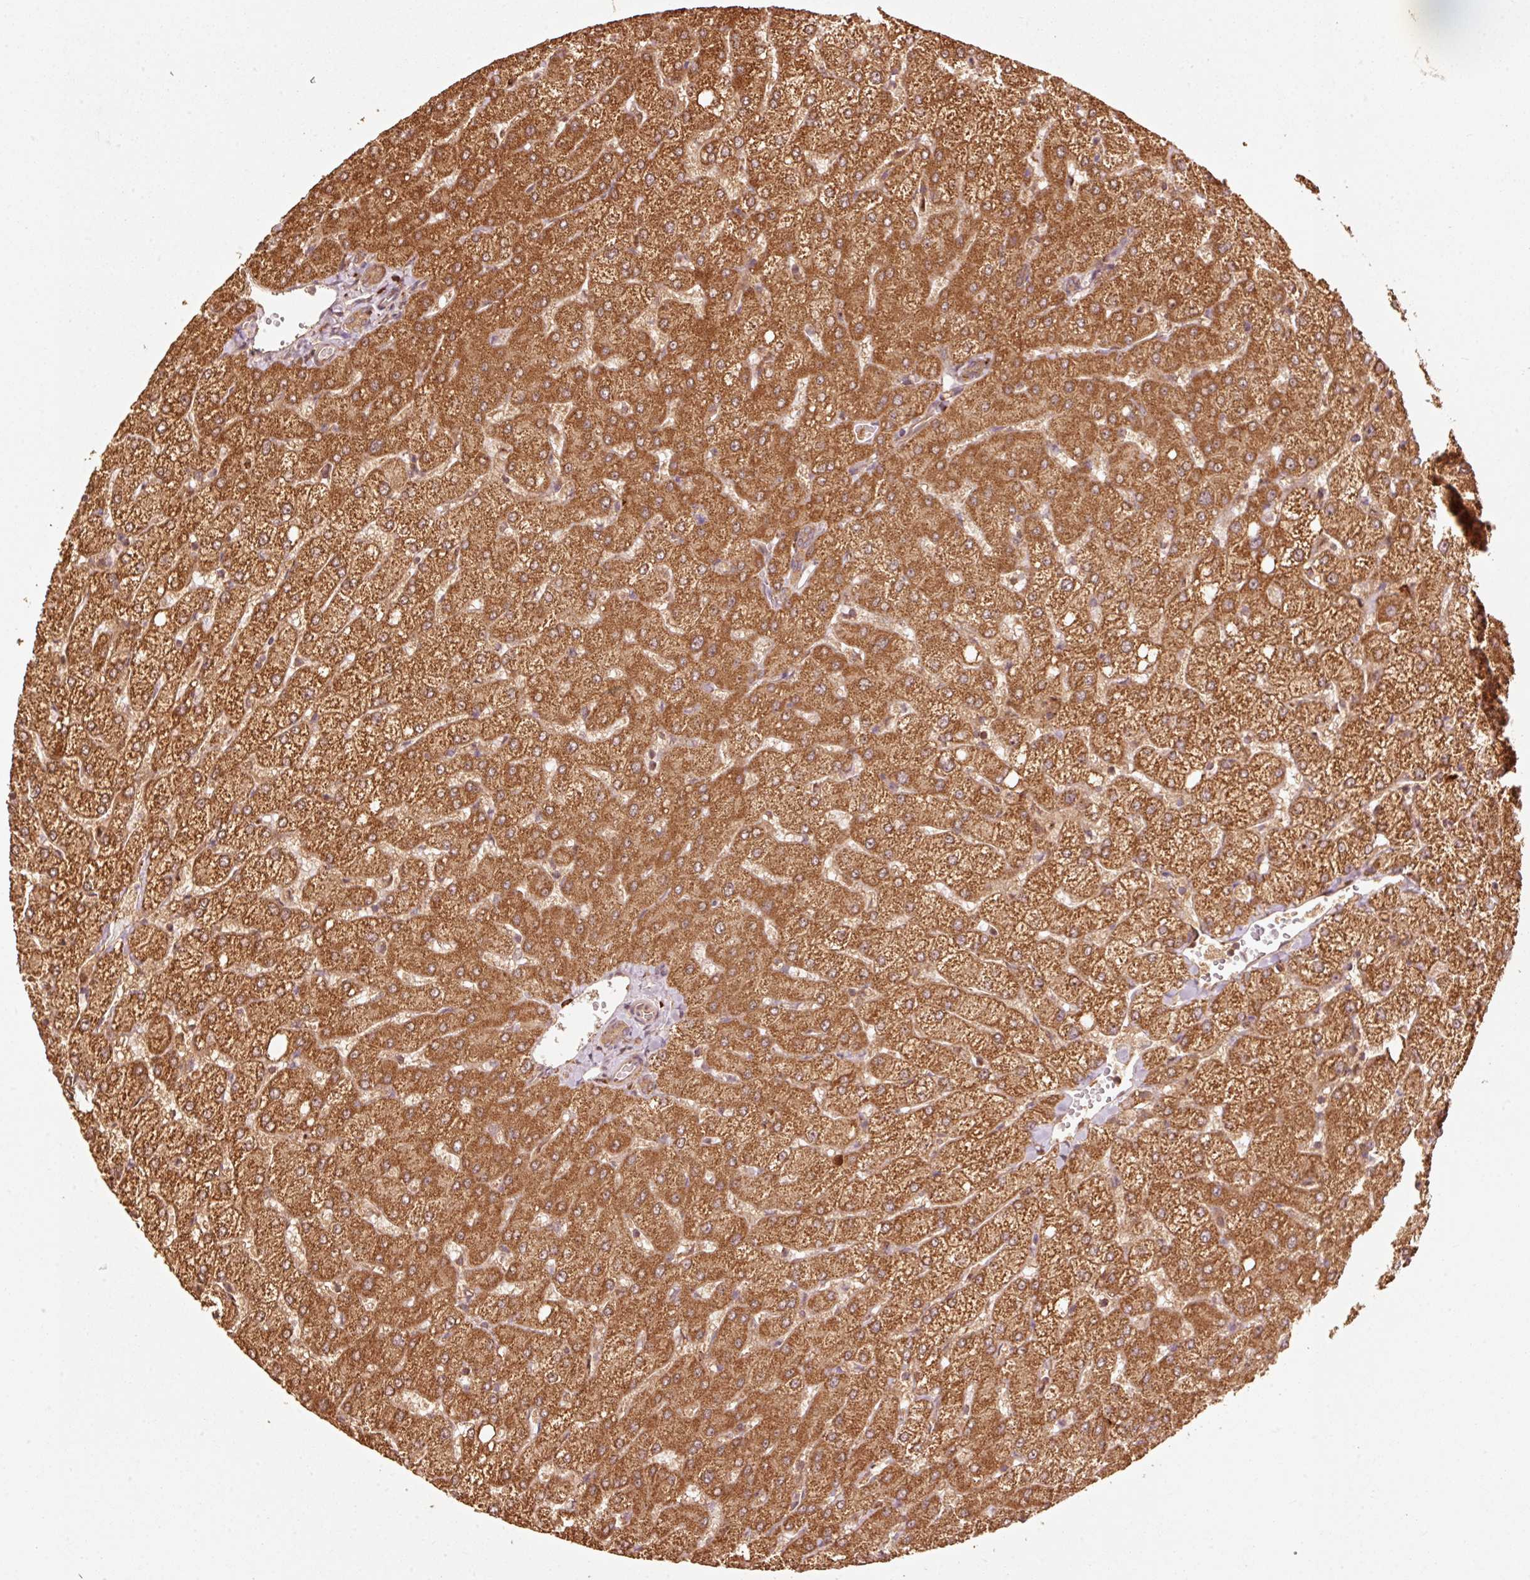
{"staining": {"intensity": "moderate", "quantity": ">75%", "location": "cytoplasmic/membranous"}, "tissue": "liver", "cell_type": "Cholangiocytes", "image_type": "normal", "snomed": [{"axis": "morphology", "description": "Normal tissue, NOS"}, {"axis": "topography", "description": "Liver"}], "caption": "The photomicrograph displays staining of normal liver, revealing moderate cytoplasmic/membranous protein positivity (brown color) within cholangiocytes.", "gene": "MRPL16", "patient": {"sex": "female", "age": 54}}